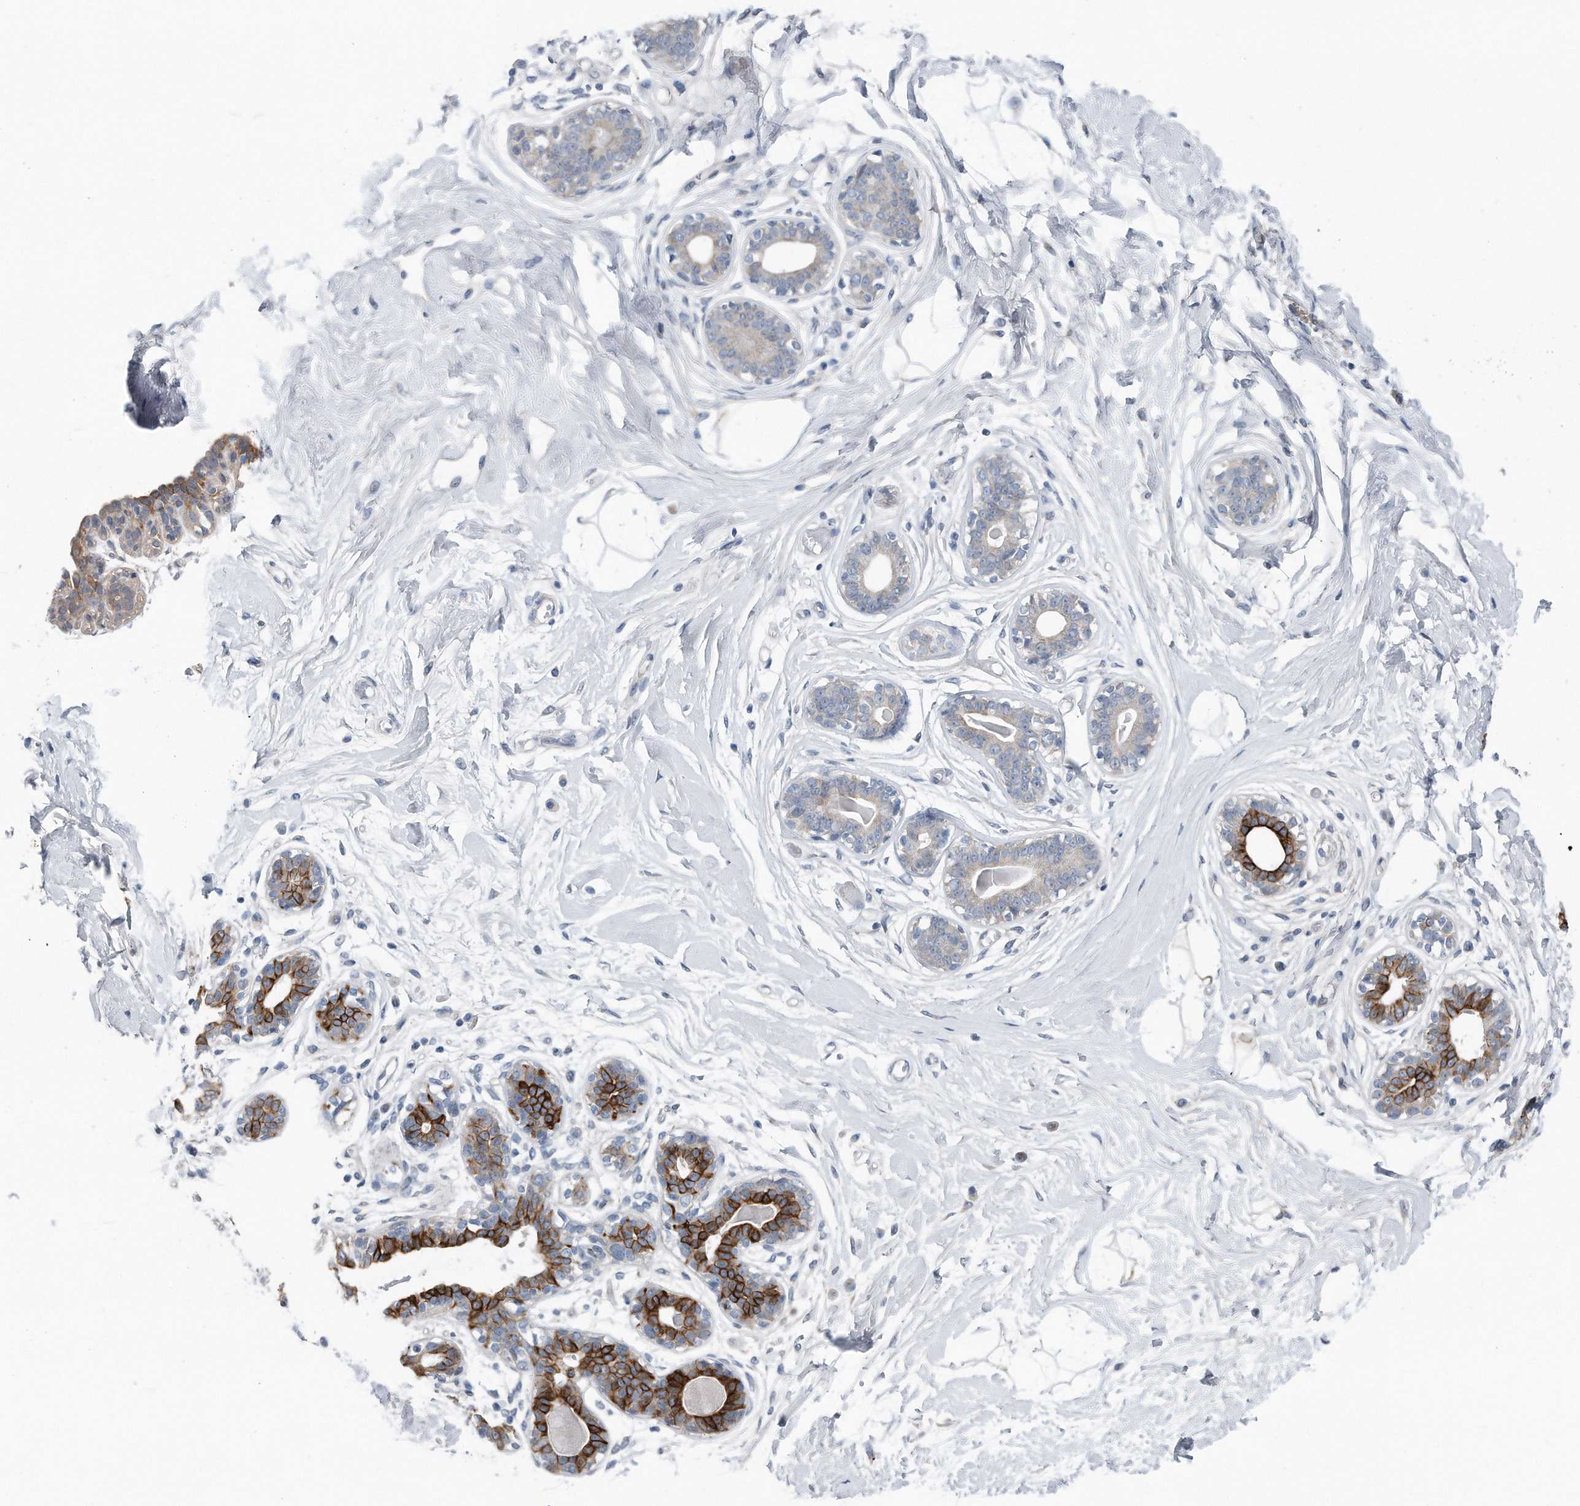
{"staining": {"intensity": "negative", "quantity": "none", "location": "none"}, "tissue": "breast", "cell_type": "Adipocytes", "image_type": "normal", "snomed": [{"axis": "morphology", "description": "Normal tissue, NOS"}, {"axis": "topography", "description": "Breast"}], "caption": "Normal breast was stained to show a protein in brown. There is no significant positivity in adipocytes.", "gene": "YRDC", "patient": {"sex": "female", "age": 45}}